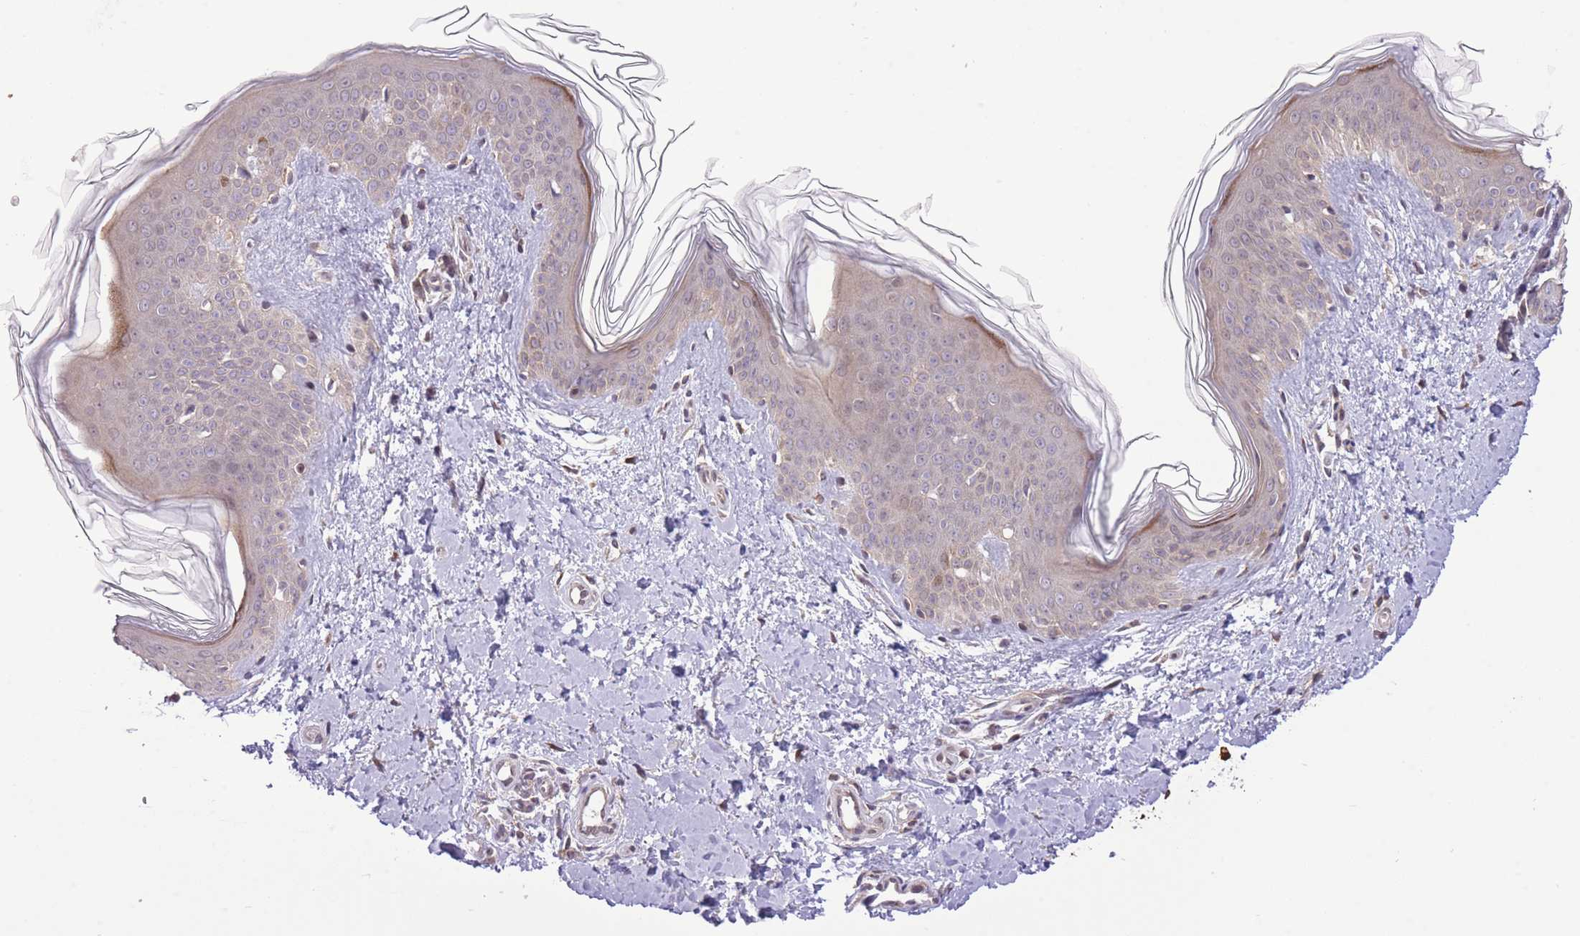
{"staining": {"intensity": "weak", "quantity": ">75%", "location": "cytoplasmic/membranous"}, "tissue": "skin", "cell_type": "Fibroblasts", "image_type": "normal", "snomed": [{"axis": "morphology", "description": "Normal tissue, NOS"}, {"axis": "topography", "description": "Skin"}], "caption": "Protein staining reveals weak cytoplasmic/membranous positivity in about >75% of fibroblasts in unremarkable skin. (Stains: DAB (3,3'-diaminobenzidine) in brown, nuclei in blue, Microscopy: brightfield microscopy at high magnification).", "gene": "ZBED5", "patient": {"sex": "female", "age": 41}}